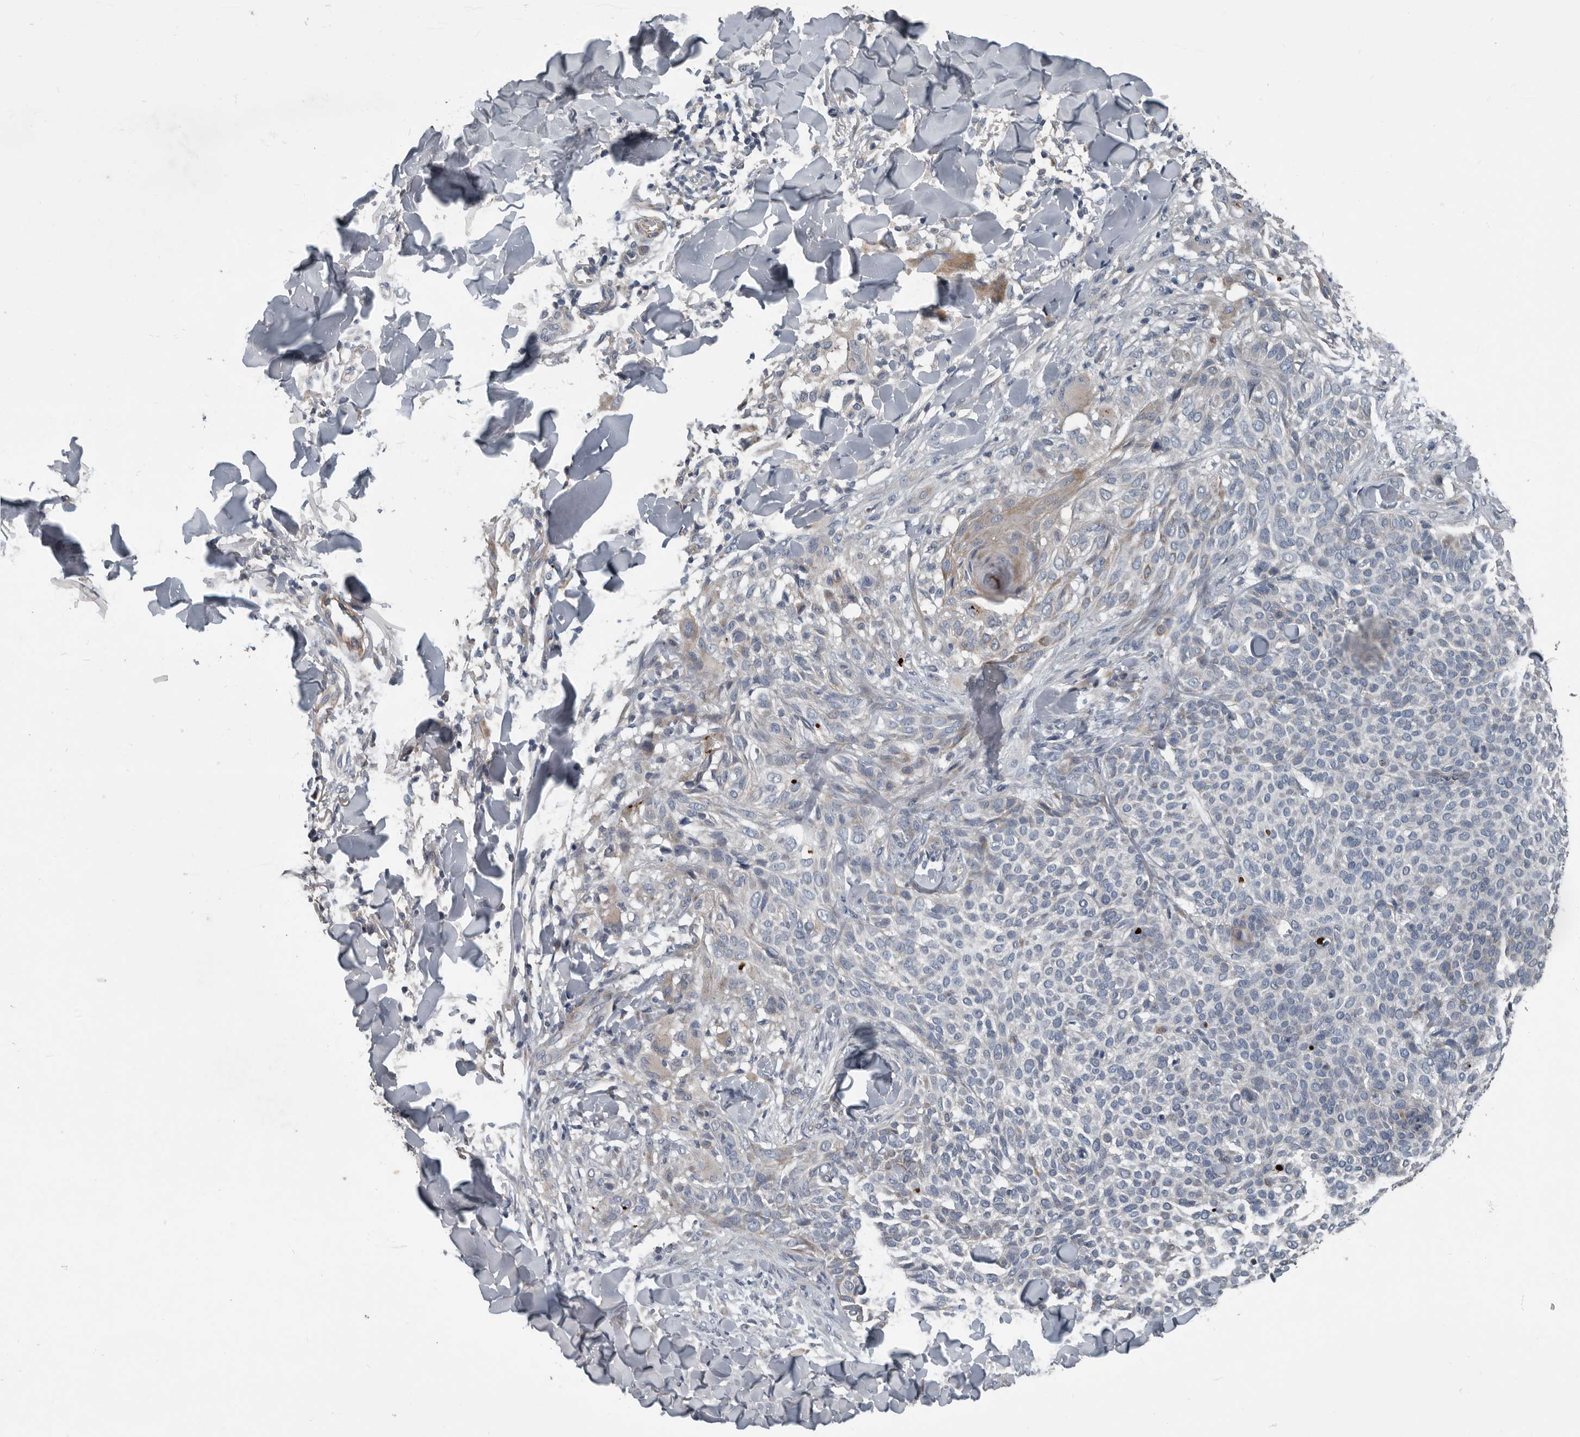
{"staining": {"intensity": "weak", "quantity": "<25%", "location": "cytoplasmic/membranous"}, "tissue": "skin cancer", "cell_type": "Tumor cells", "image_type": "cancer", "snomed": [{"axis": "morphology", "description": "Normal tissue, NOS"}, {"axis": "morphology", "description": "Basal cell carcinoma"}, {"axis": "topography", "description": "Skin"}], "caption": "Tumor cells are negative for protein expression in human skin cancer.", "gene": "DPY19L4", "patient": {"sex": "male", "age": 67}}